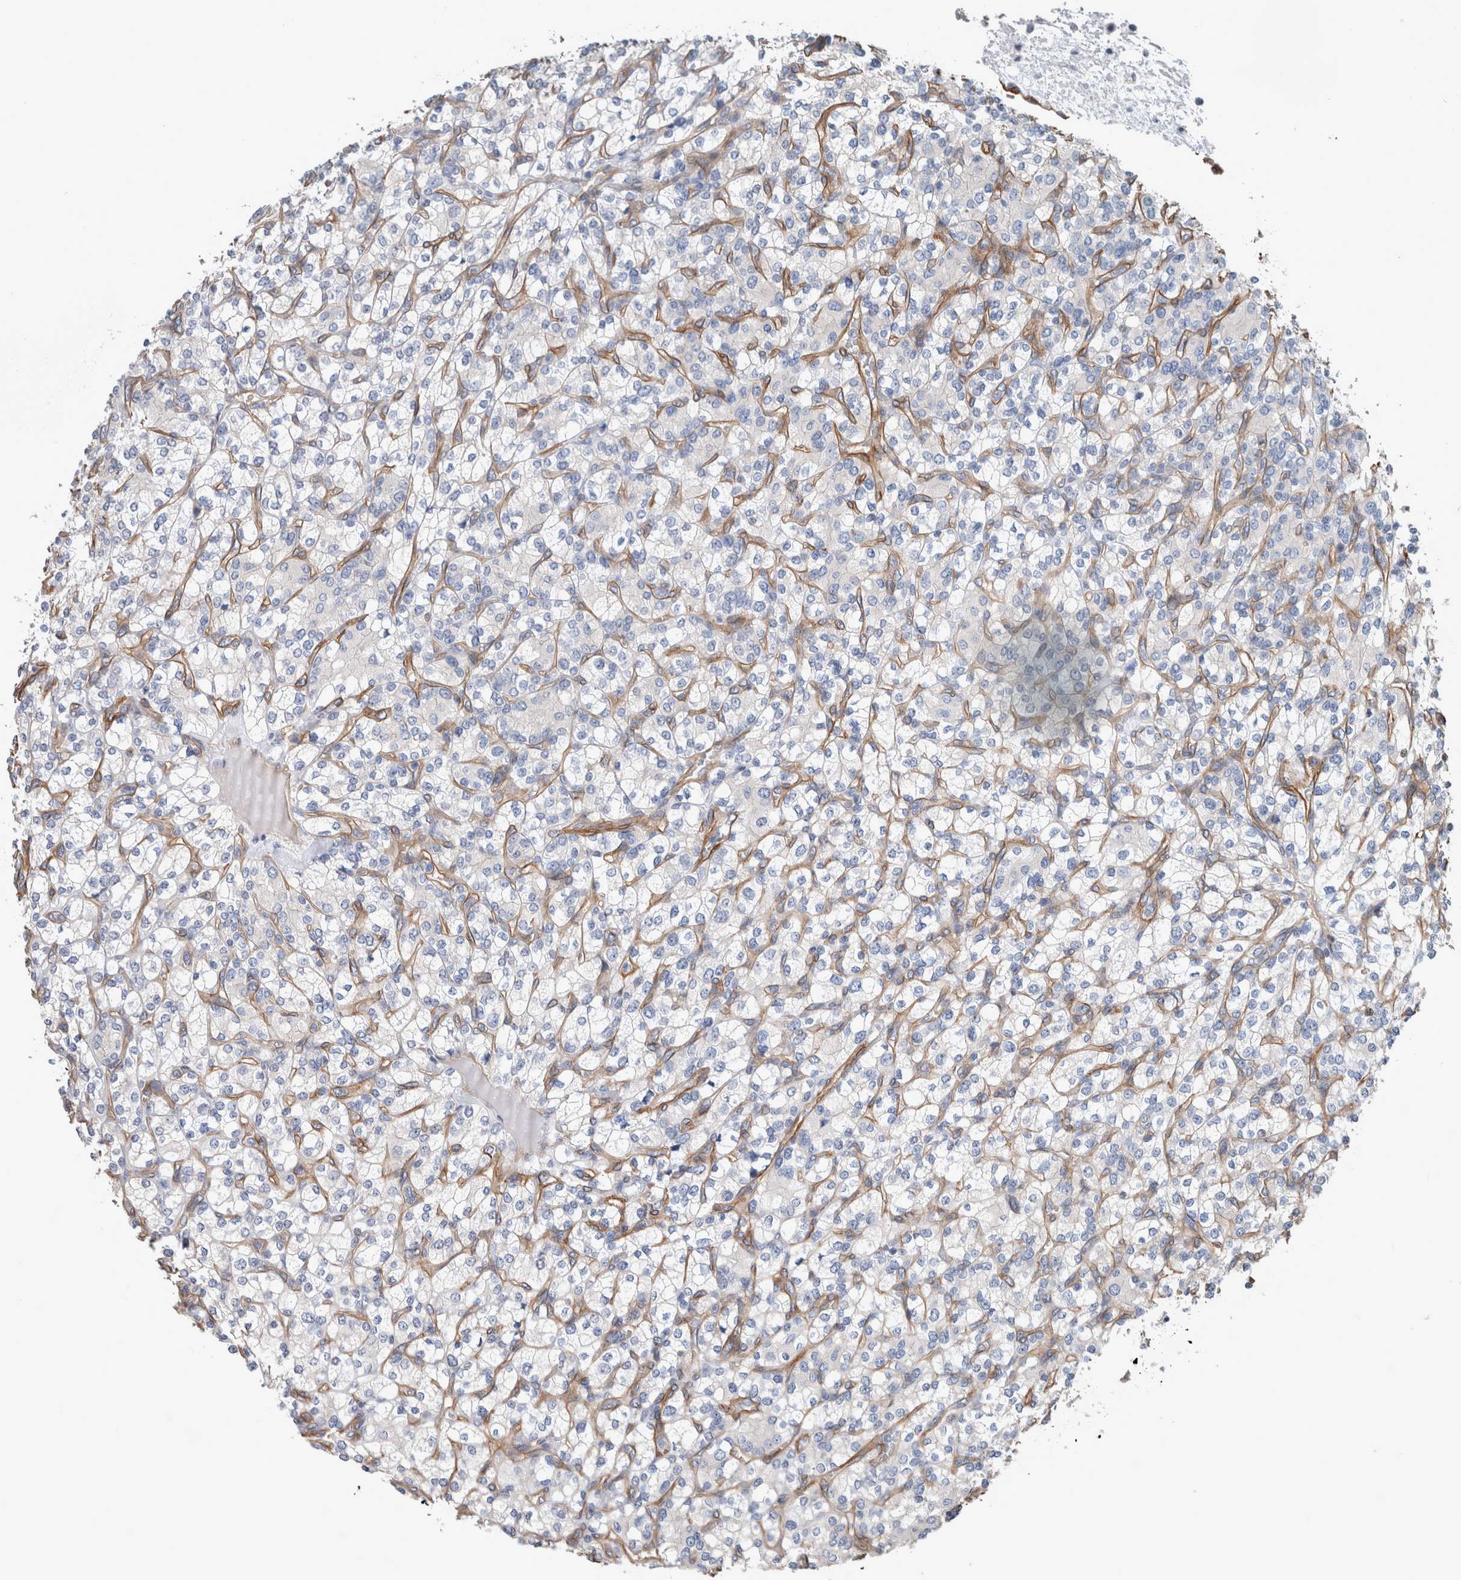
{"staining": {"intensity": "negative", "quantity": "none", "location": "none"}, "tissue": "renal cancer", "cell_type": "Tumor cells", "image_type": "cancer", "snomed": [{"axis": "morphology", "description": "Adenocarcinoma, NOS"}, {"axis": "topography", "description": "Kidney"}], "caption": "A photomicrograph of human renal adenocarcinoma is negative for staining in tumor cells.", "gene": "BCAM", "patient": {"sex": "male", "age": 77}}